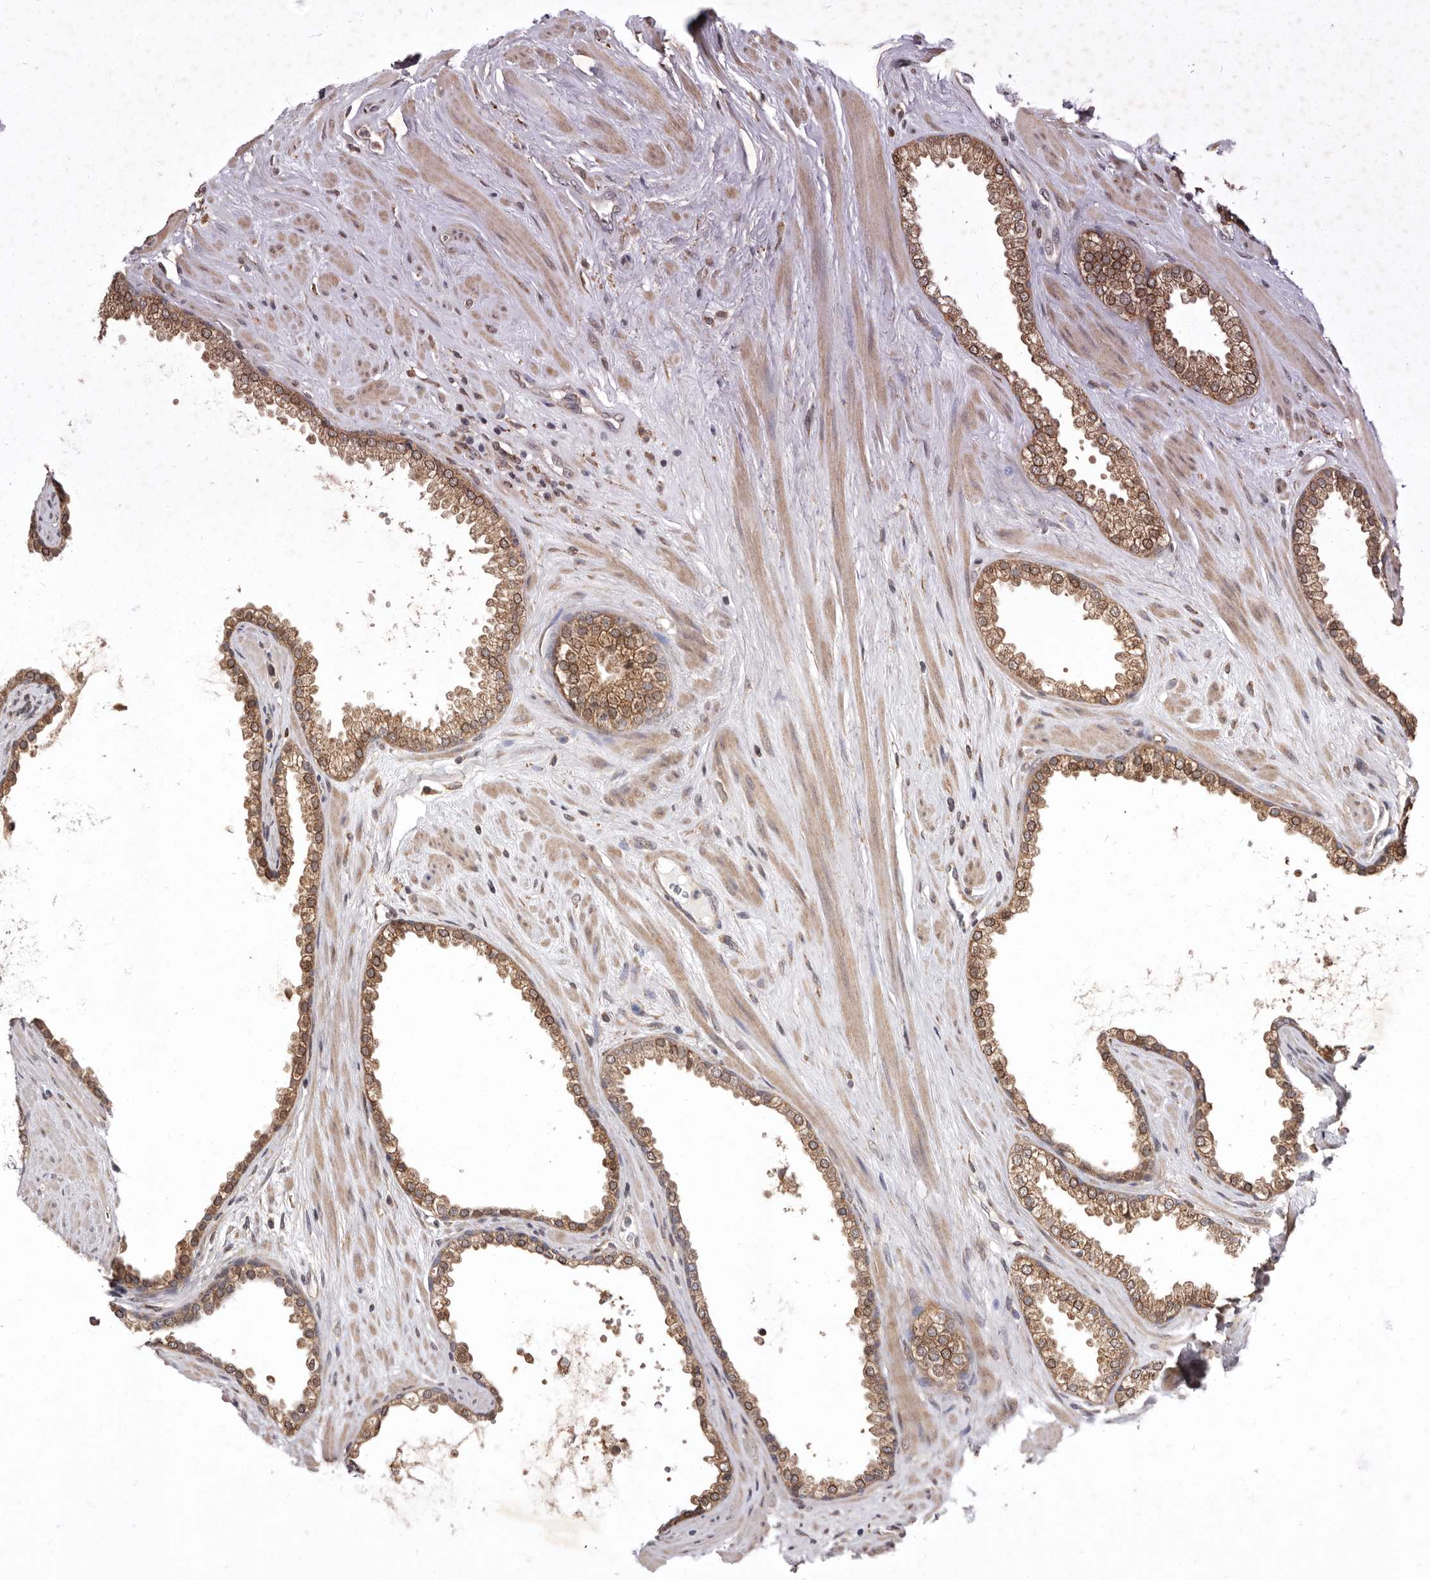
{"staining": {"intensity": "moderate", "quantity": ">75%", "location": "cytoplasmic/membranous"}, "tissue": "prostate cancer", "cell_type": "Tumor cells", "image_type": "cancer", "snomed": [{"axis": "morphology", "description": "Adenocarcinoma, Low grade"}, {"axis": "topography", "description": "Prostate"}], "caption": "Low-grade adenocarcinoma (prostate) stained with a protein marker exhibits moderate staining in tumor cells.", "gene": "RRM2B", "patient": {"sex": "male", "age": 62}}